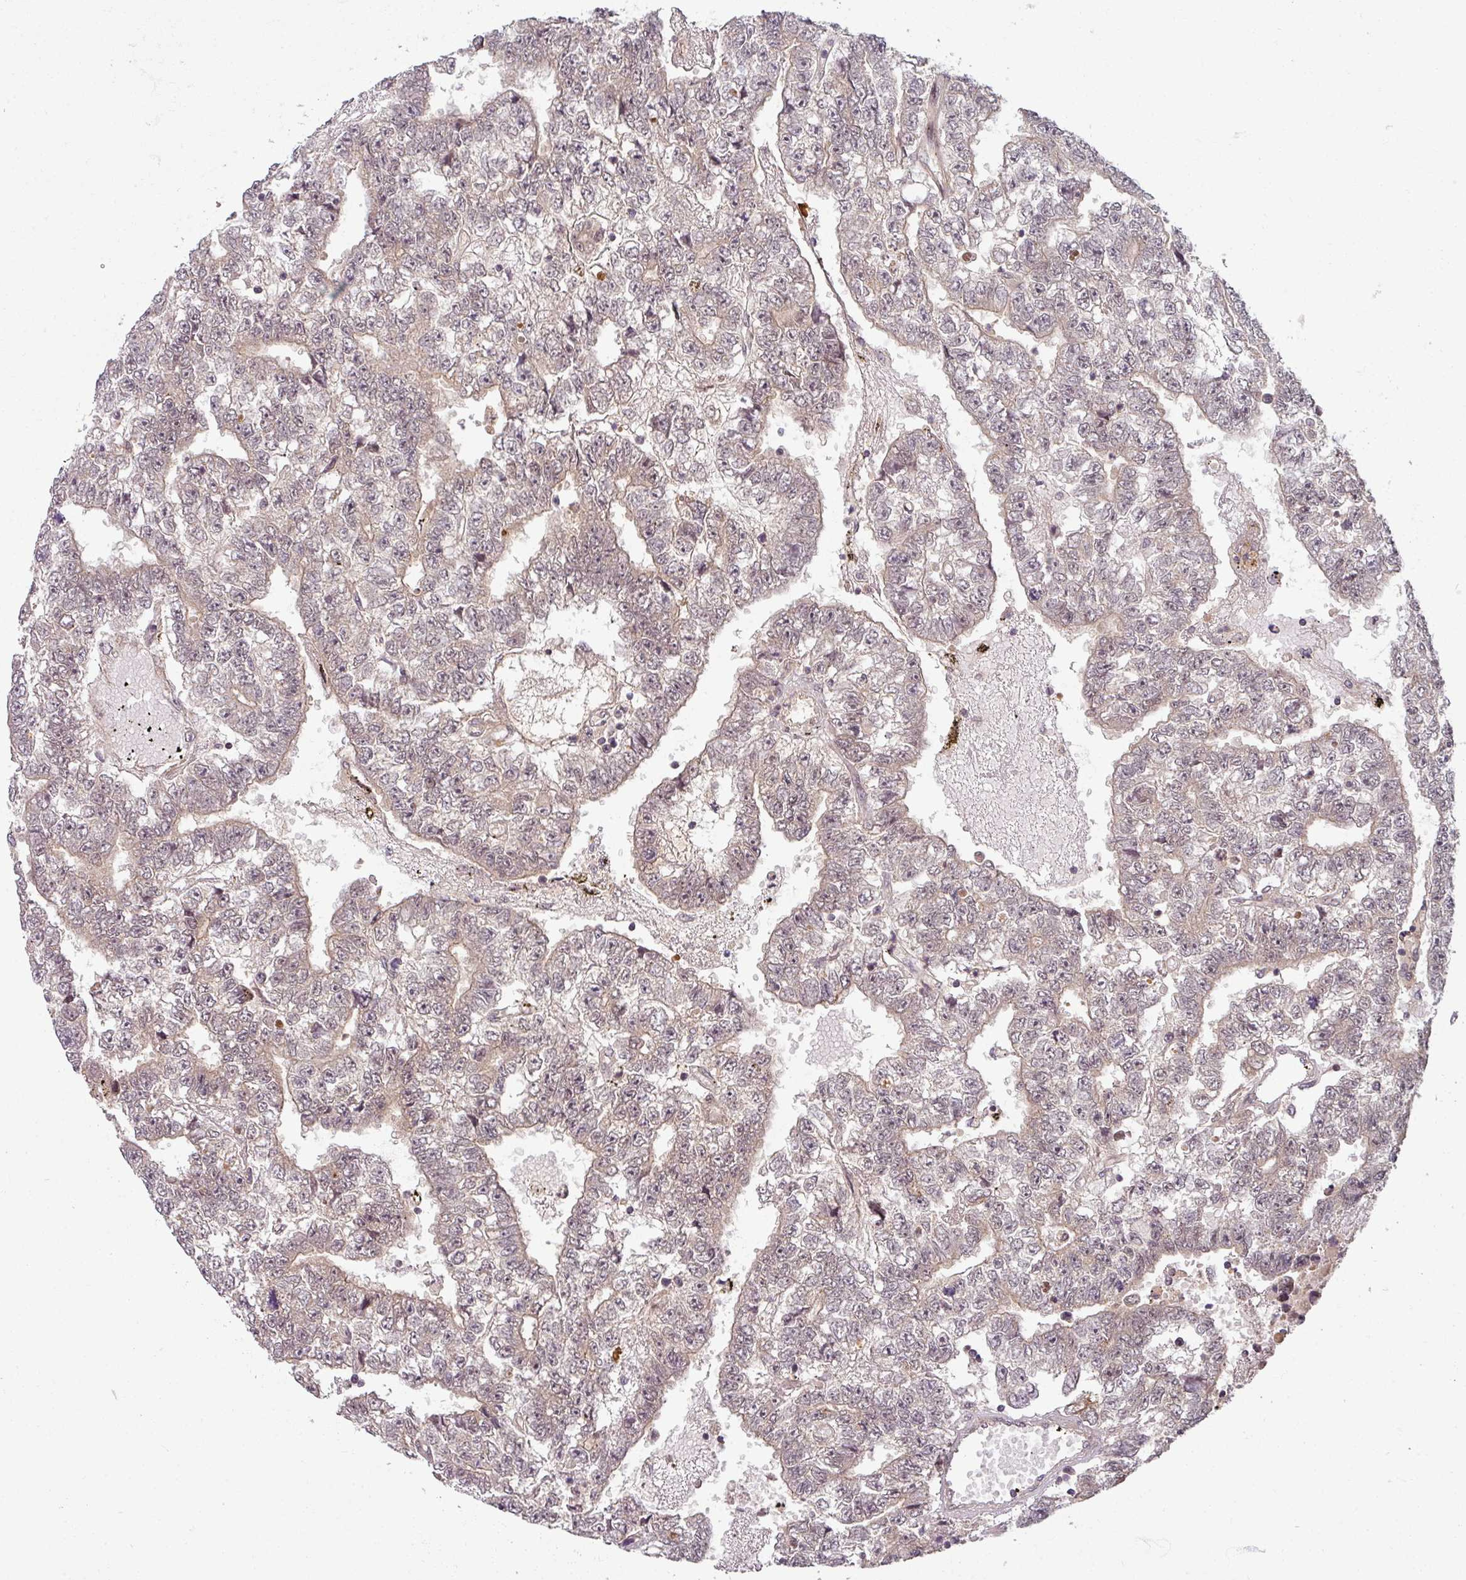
{"staining": {"intensity": "weak", "quantity": "25%-75%", "location": "cytoplasmic/membranous,nuclear"}, "tissue": "testis cancer", "cell_type": "Tumor cells", "image_type": "cancer", "snomed": [{"axis": "morphology", "description": "Carcinoma, Embryonal, NOS"}, {"axis": "topography", "description": "Testis"}], "caption": "Tumor cells reveal low levels of weak cytoplasmic/membranous and nuclear positivity in about 25%-75% of cells in human testis cancer. (DAB (3,3'-diaminobenzidine) IHC with brightfield microscopy, high magnification).", "gene": "POLR2G", "patient": {"sex": "male", "age": 25}}